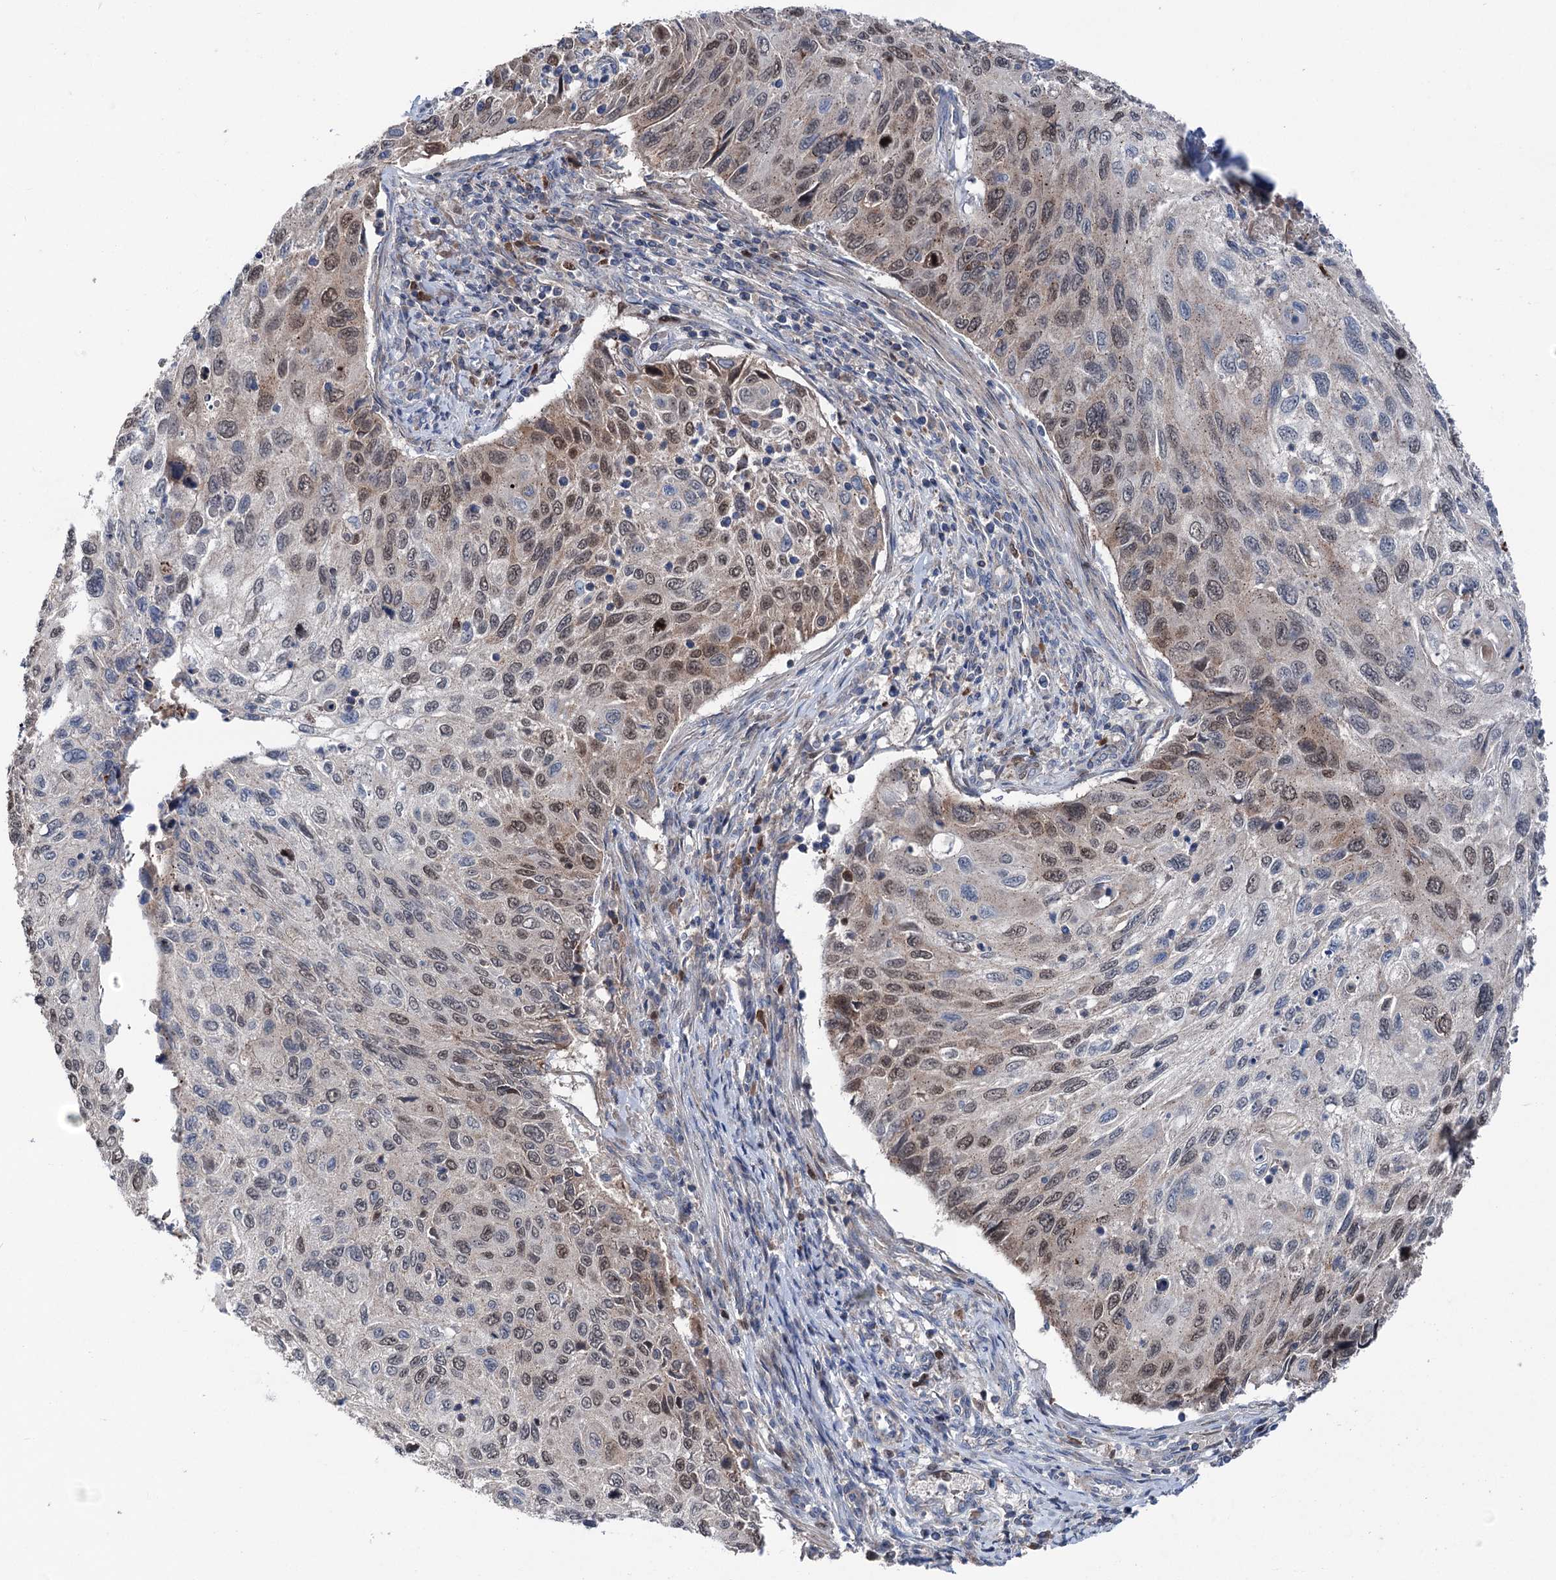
{"staining": {"intensity": "moderate", "quantity": "25%-75%", "location": "nuclear"}, "tissue": "cervical cancer", "cell_type": "Tumor cells", "image_type": "cancer", "snomed": [{"axis": "morphology", "description": "Squamous cell carcinoma, NOS"}, {"axis": "topography", "description": "Cervix"}], "caption": "Protein staining displays moderate nuclear staining in approximately 25%-75% of tumor cells in squamous cell carcinoma (cervical).", "gene": "NCAPD2", "patient": {"sex": "female", "age": 70}}